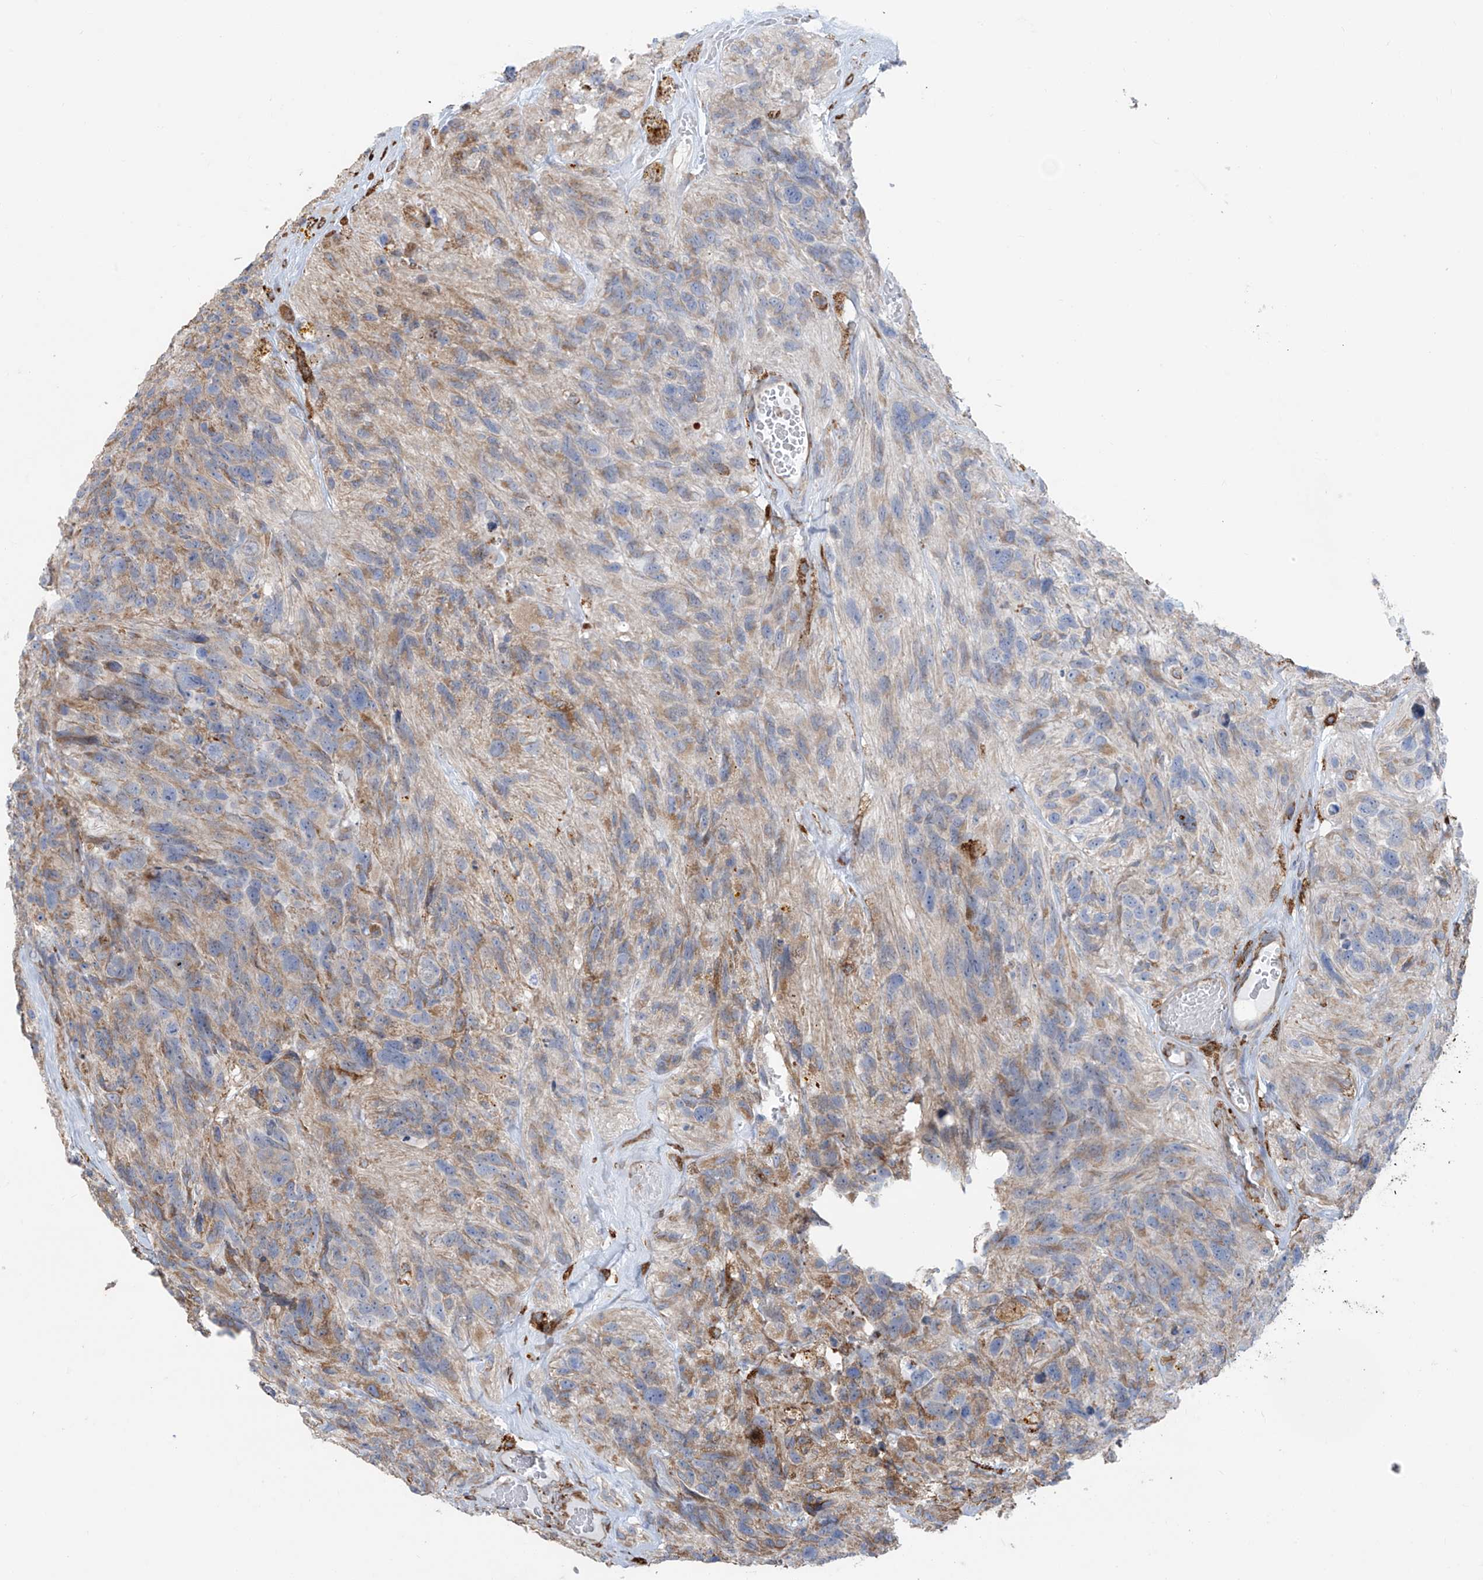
{"staining": {"intensity": "moderate", "quantity": ">75%", "location": "cytoplasmic/membranous"}, "tissue": "glioma", "cell_type": "Tumor cells", "image_type": "cancer", "snomed": [{"axis": "morphology", "description": "Glioma, malignant, High grade"}, {"axis": "topography", "description": "Brain"}], "caption": "Tumor cells show moderate cytoplasmic/membranous staining in about >75% of cells in malignant glioma (high-grade). (Stains: DAB in brown, nuclei in blue, Microscopy: brightfield microscopy at high magnification).", "gene": "ZNF354C", "patient": {"sex": "male", "age": 69}}